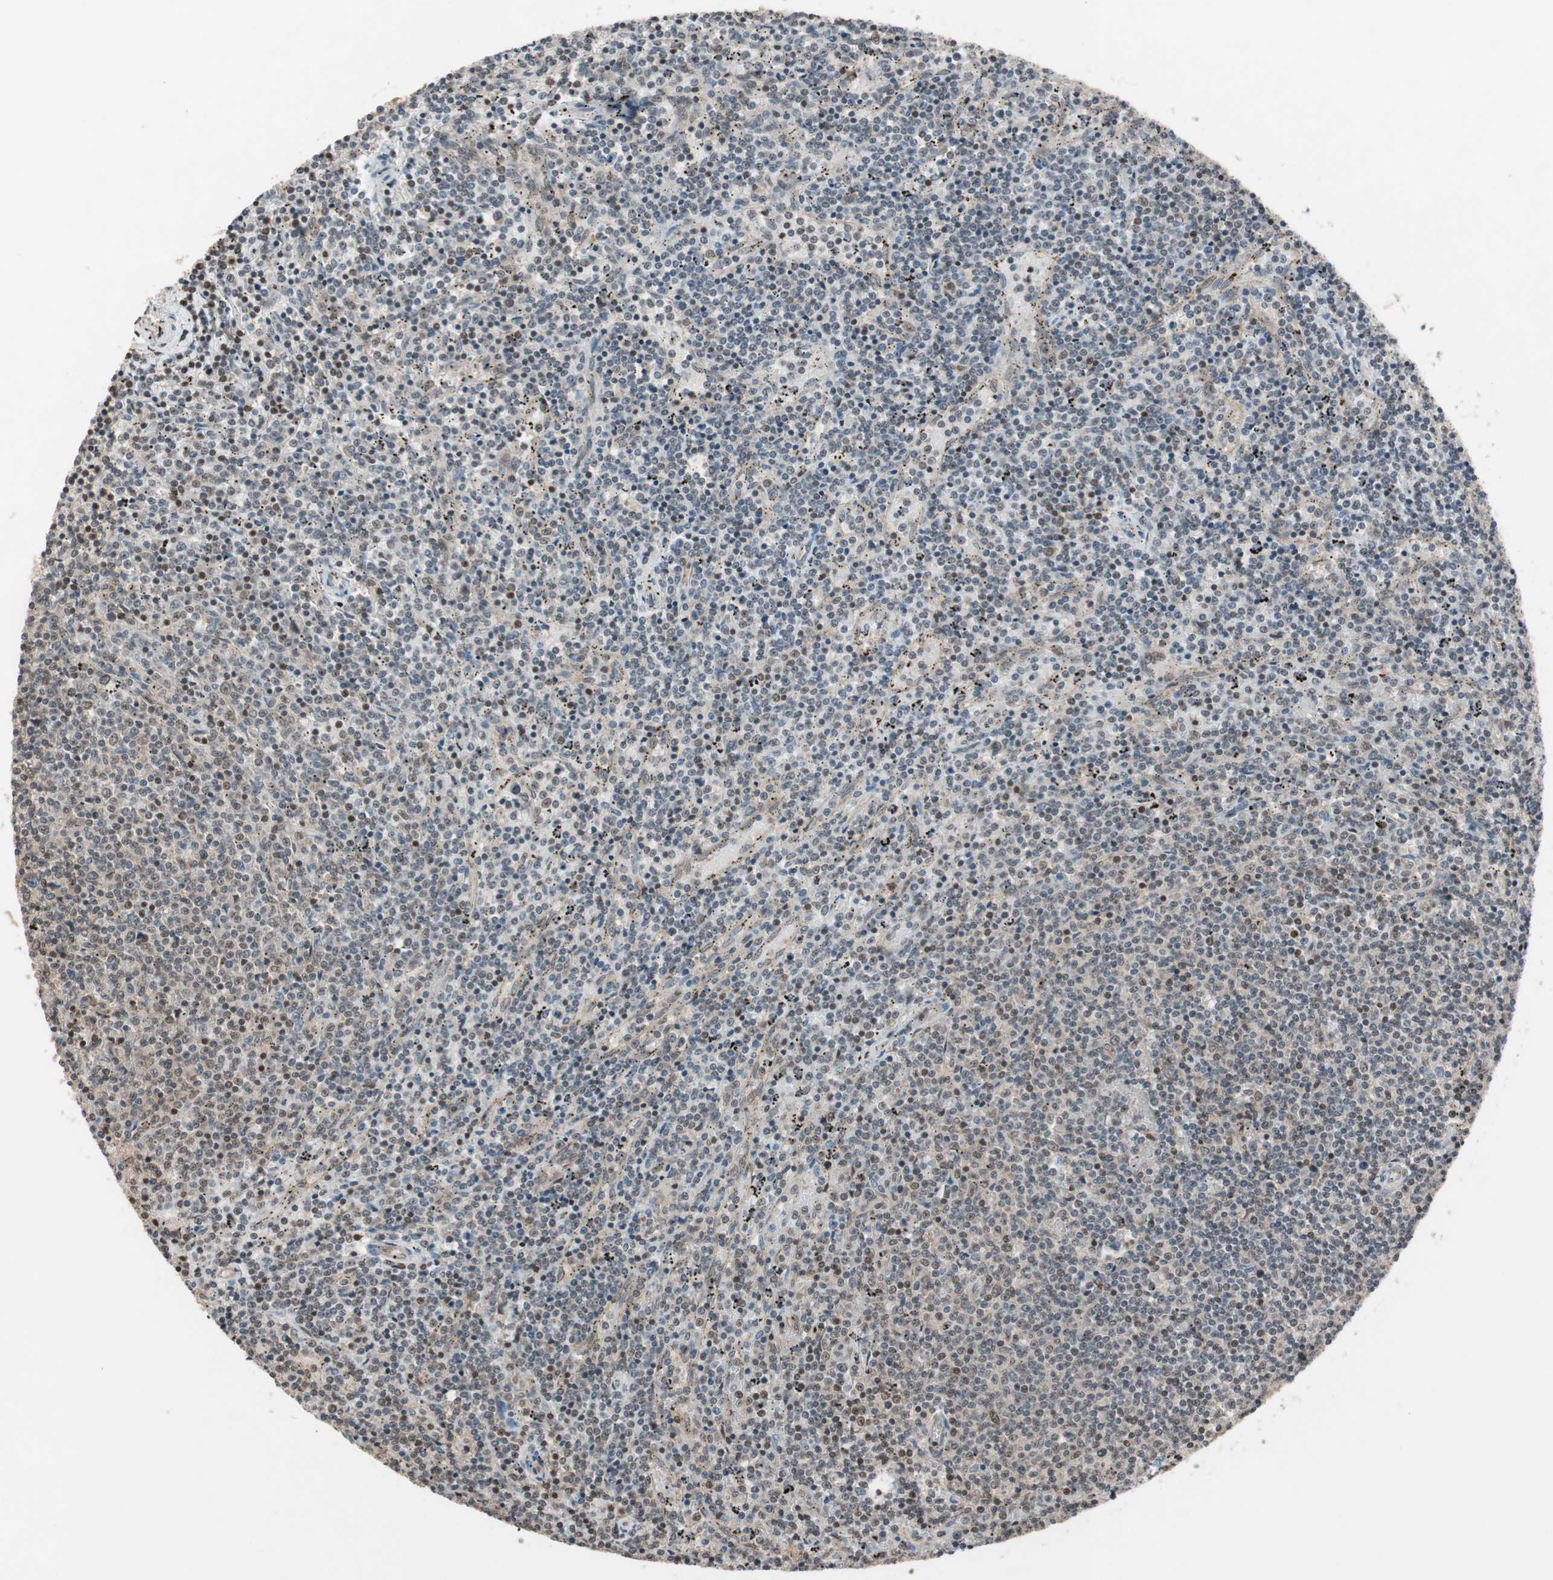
{"staining": {"intensity": "weak", "quantity": "<25%", "location": "nuclear"}, "tissue": "lymphoma", "cell_type": "Tumor cells", "image_type": "cancer", "snomed": [{"axis": "morphology", "description": "Malignant lymphoma, non-Hodgkin's type, Low grade"}, {"axis": "topography", "description": "Spleen"}], "caption": "The histopathology image demonstrates no significant positivity in tumor cells of low-grade malignant lymphoma, non-Hodgkin's type. (Stains: DAB (3,3'-diaminobenzidine) IHC with hematoxylin counter stain, Microscopy: brightfield microscopy at high magnification).", "gene": "DRAP1", "patient": {"sex": "female", "age": 50}}